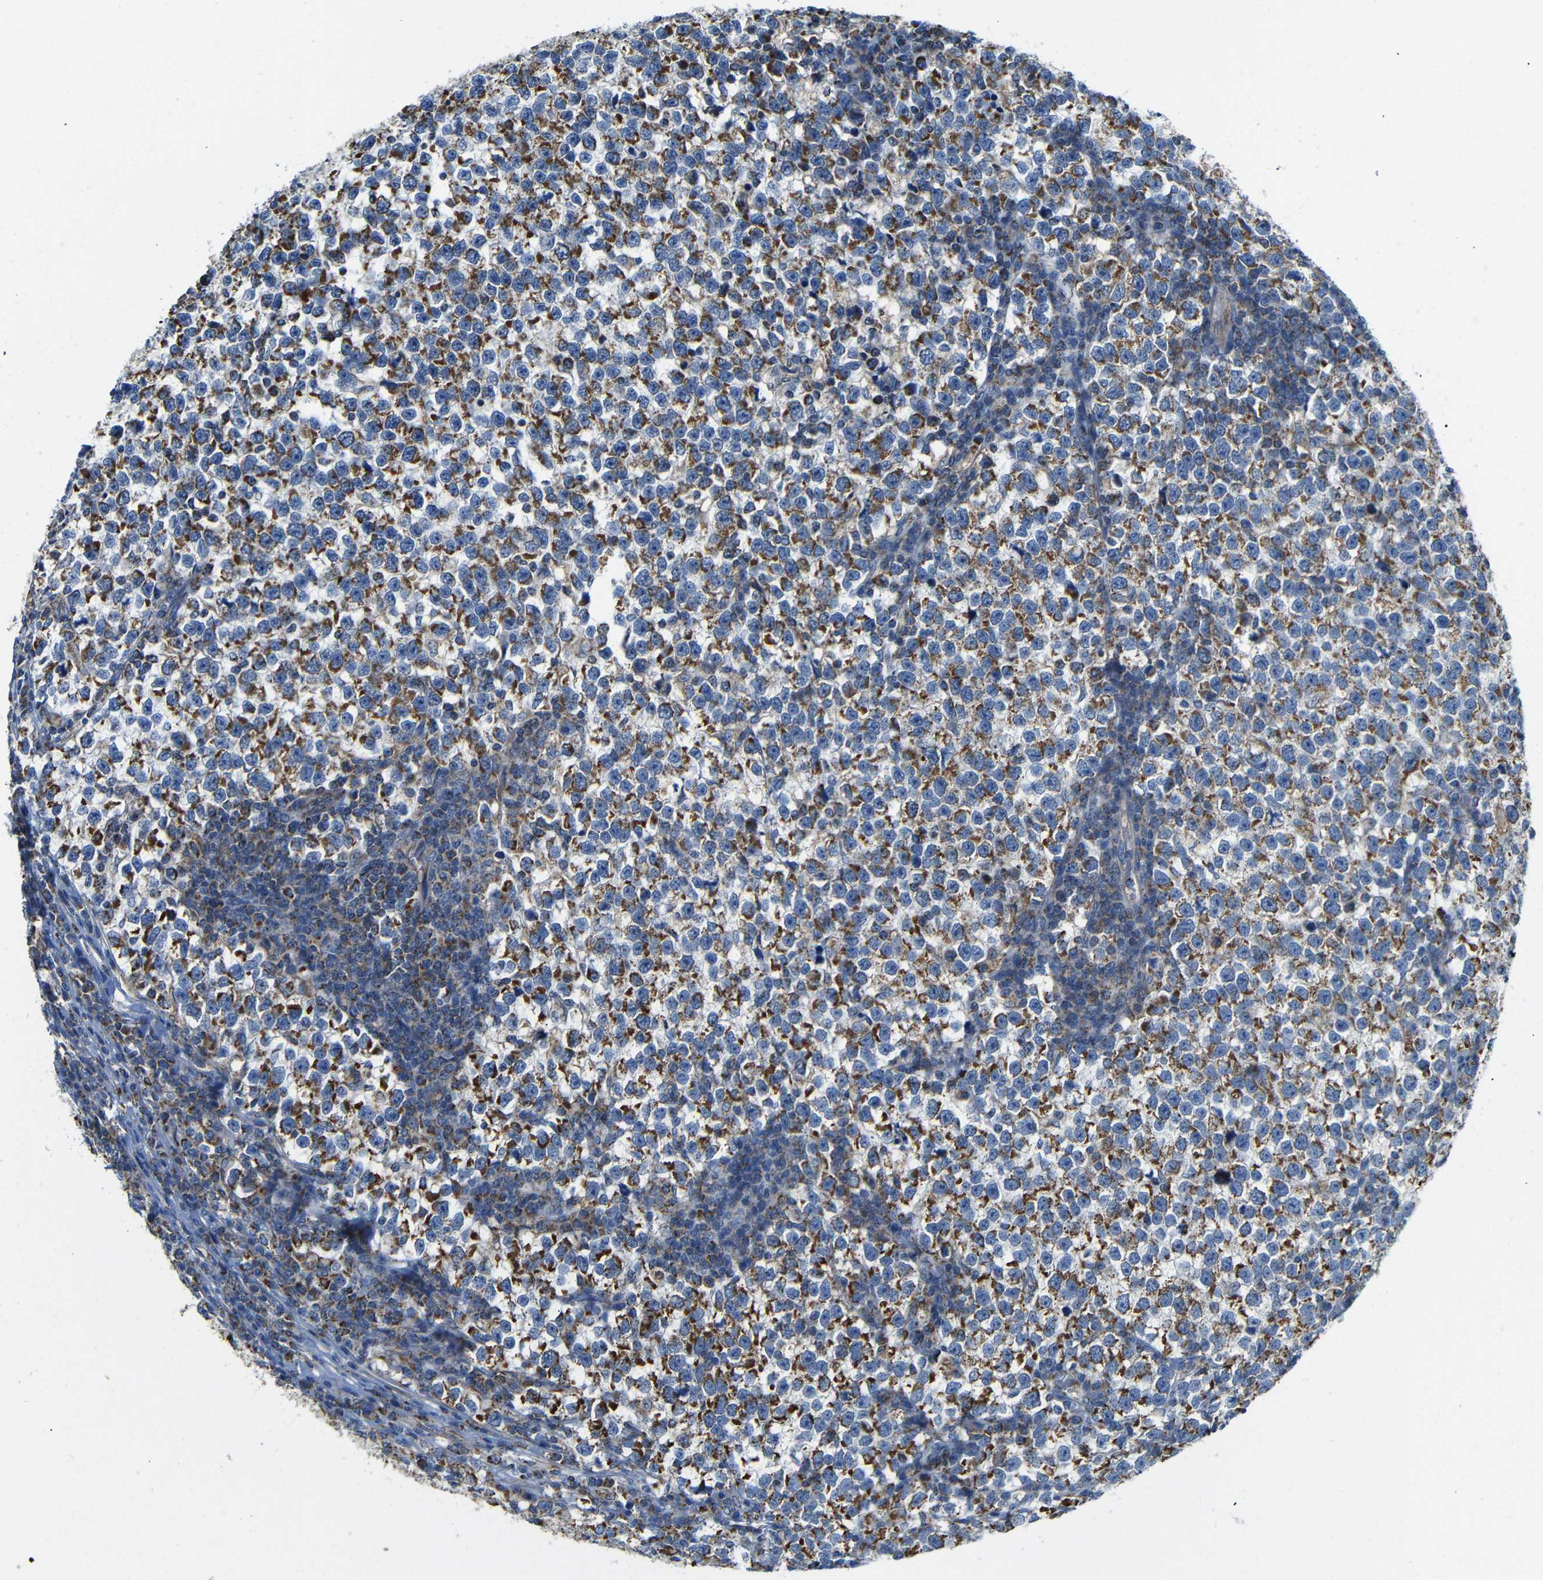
{"staining": {"intensity": "strong", "quantity": "25%-75%", "location": "cytoplasmic/membranous"}, "tissue": "testis cancer", "cell_type": "Tumor cells", "image_type": "cancer", "snomed": [{"axis": "morphology", "description": "Normal tissue, NOS"}, {"axis": "morphology", "description": "Seminoma, NOS"}, {"axis": "topography", "description": "Testis"}], "caption": "Immunohistochemistry (IHC) photomicrograph of neoplastic tissue: testis cancer (seminoma) stained using immunohistochemistry displays high levels of strong protein expression localized specifically in the cytoplasmic/membranous of tumor cells, appearing as a cytoplasmic/membranous brown color.", "gene": "FAM171B", "patient": {"sex": "male", "age": 43}}